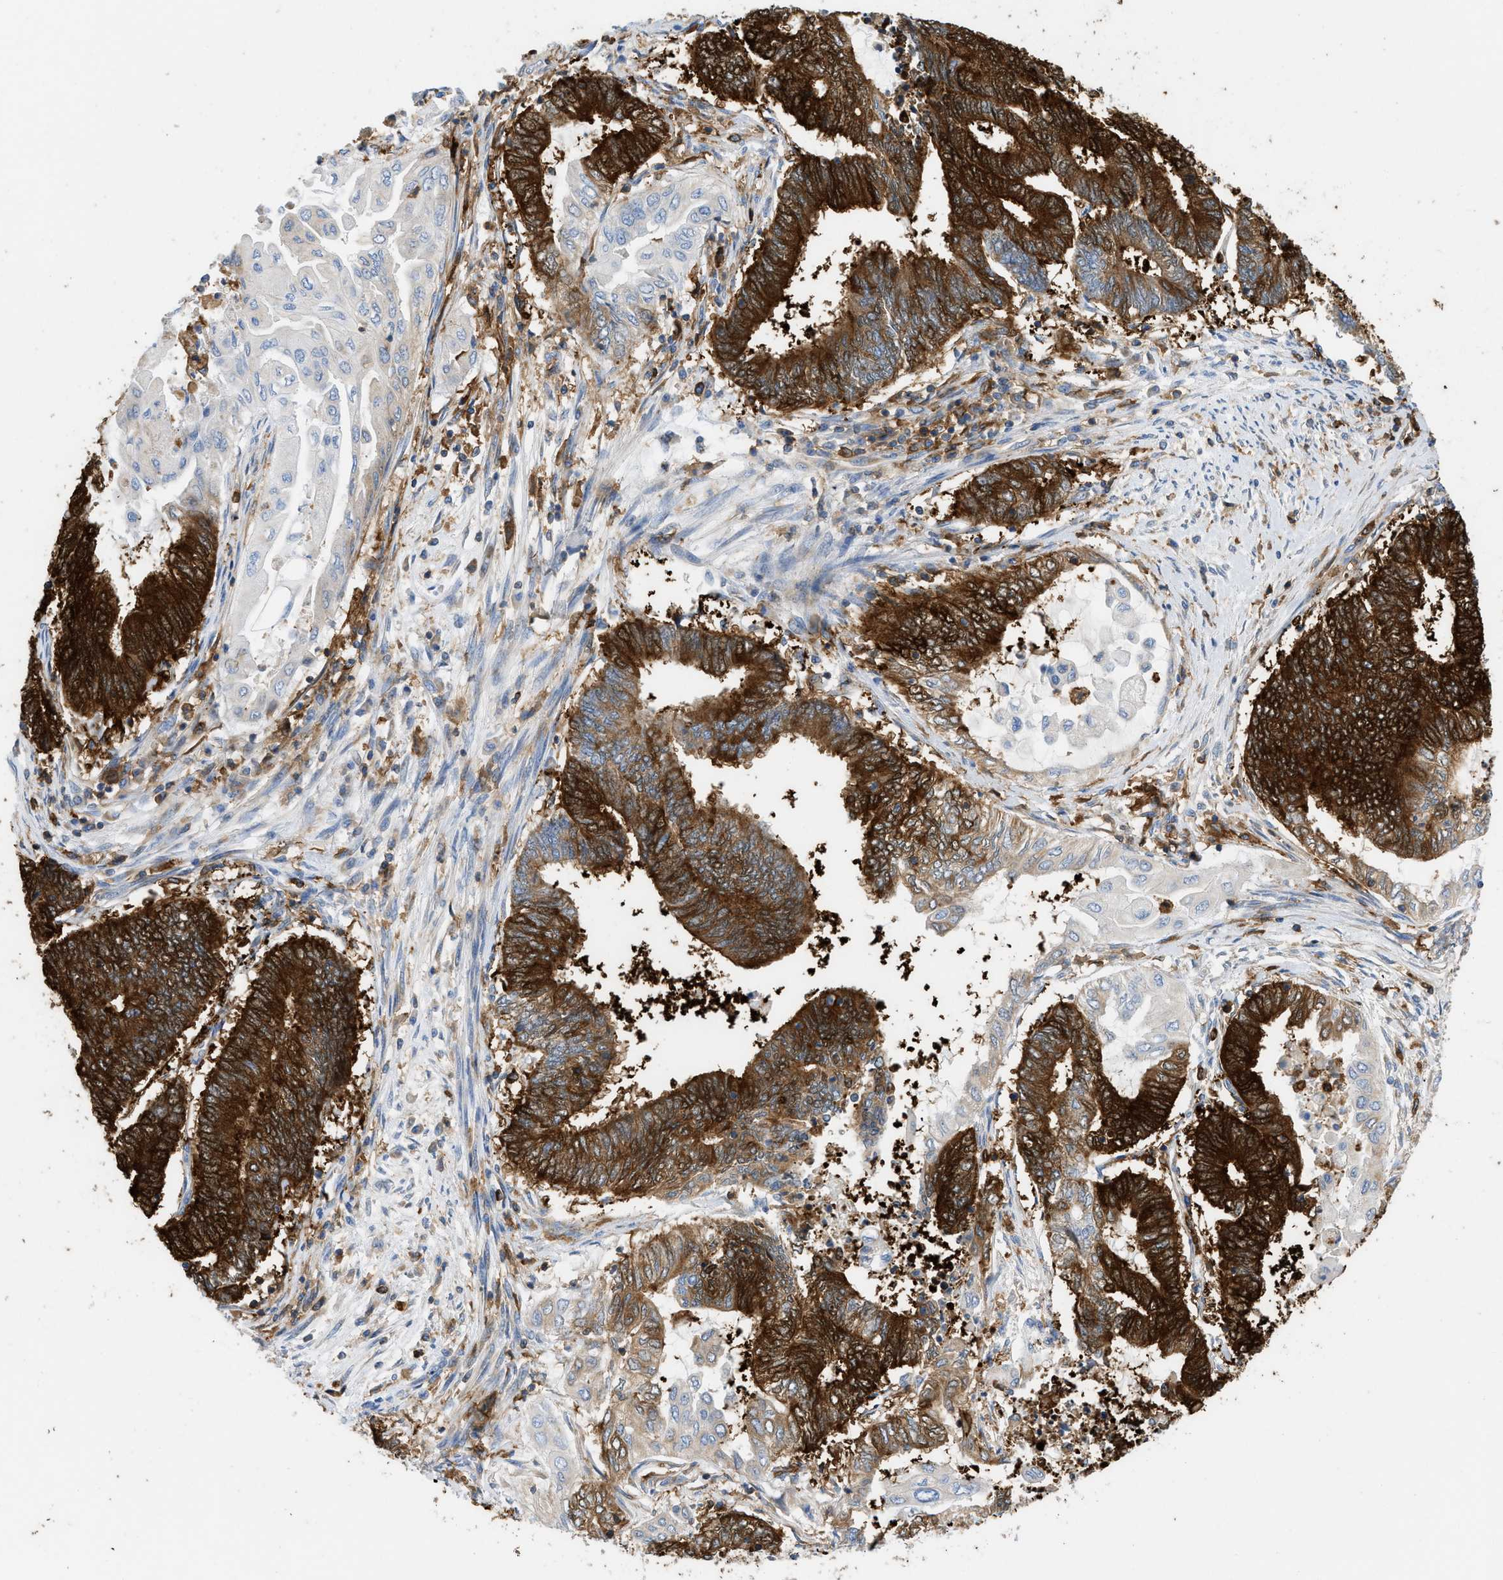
{"staining": {"intensity": "strong", "quantity": ">75%", "location": "cytoplasmic/membranous"}, "tissue": "endometrial cancer", "cell_type": "Tumor cells", "image_type": "cancer", "snomed": [{"axis": "morphology", "description": "Adenocarcinoma, NOS"}, {"axis": "topography", "description": "Uterus"}, {"axis": "topography", "description": "Endometrium"}], "caption": "This histopathology image reveals immunohistochemistry staining of human adenocarcinoma (endometrial), with high strong cytoplasmic/membranous expression in about >75% of tumor cells.", "gene": "GPAT4", "patient": {"sex": "female", "age": 70}}